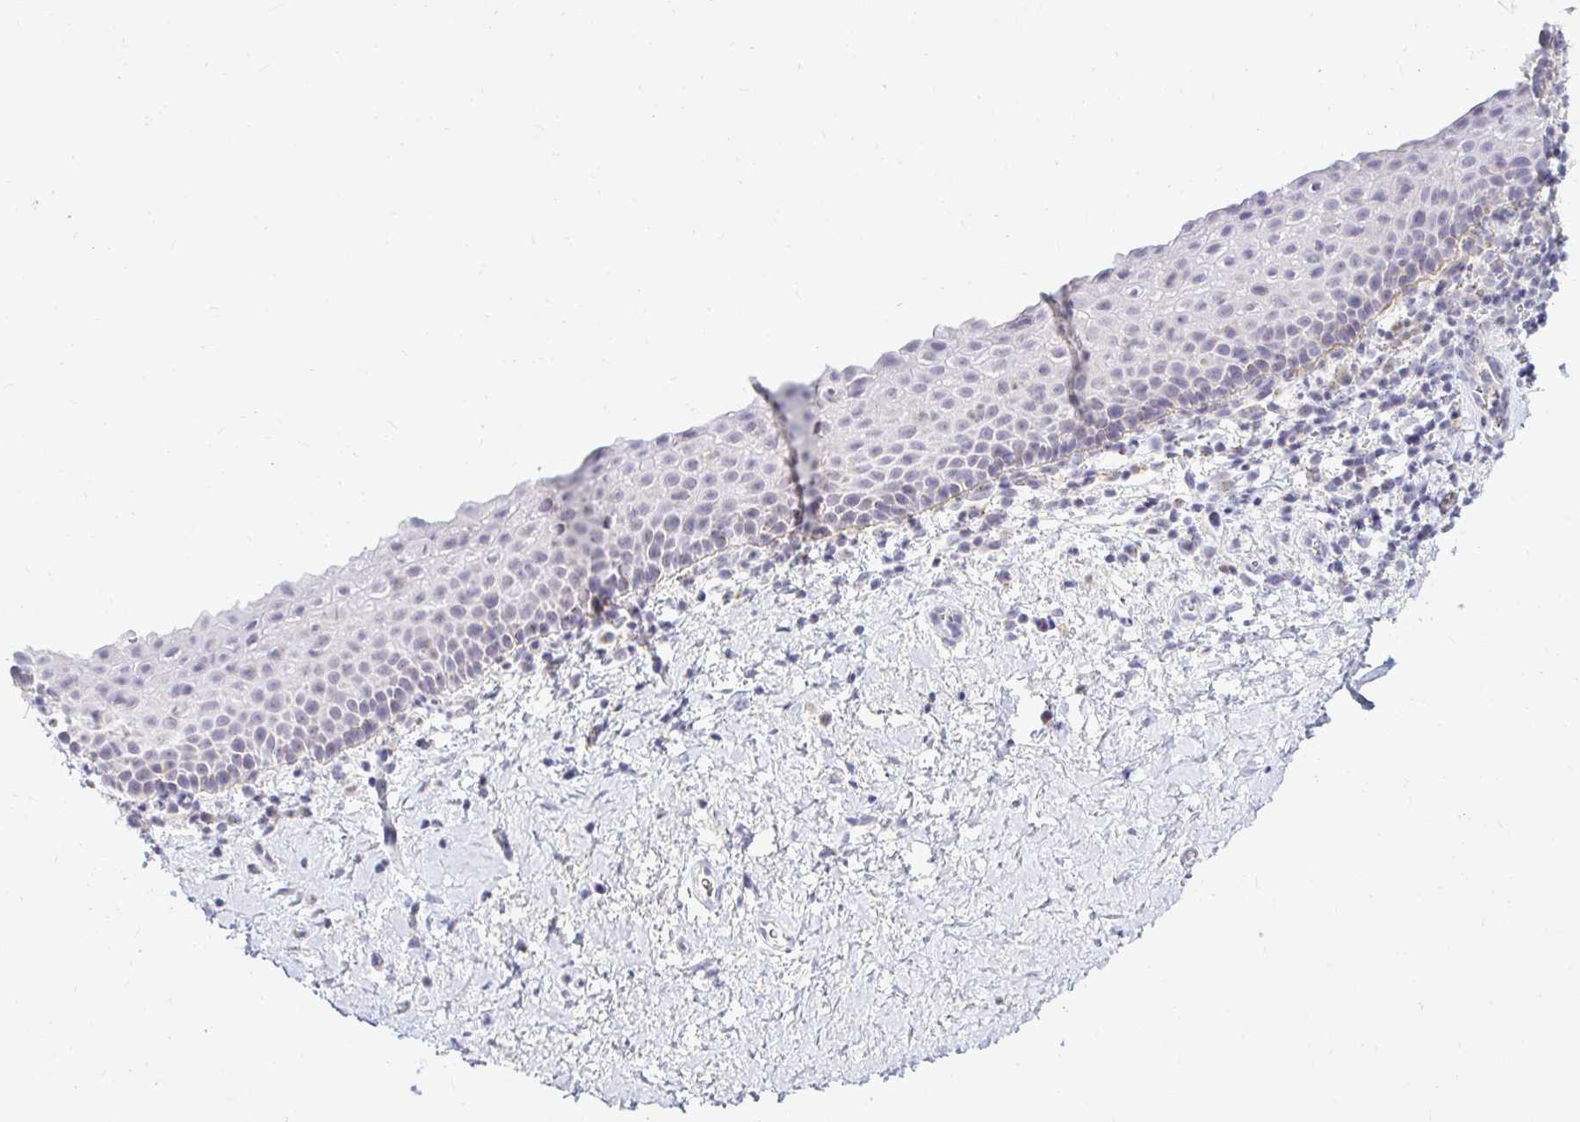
{"staining": {"intensity": "negative", "quantity": "none", "location": "none"}, "tissue": "vagina", "cell_type": "Squamous epithelial cells", "image_type": "normal", "snomed": [{"axis": "morphology", "description": "Normal tissue, NOS"}, {"axis": "topography", "description": "Vagina"}], "caption": "DAB (3,3'-diaminobenzidine) immunohistochemical staining of normal vagina exhibits no significant expression in squamous epithelial cells.", "gene": "OR51D1", "patient": {"sex": "female", "age": 61}}